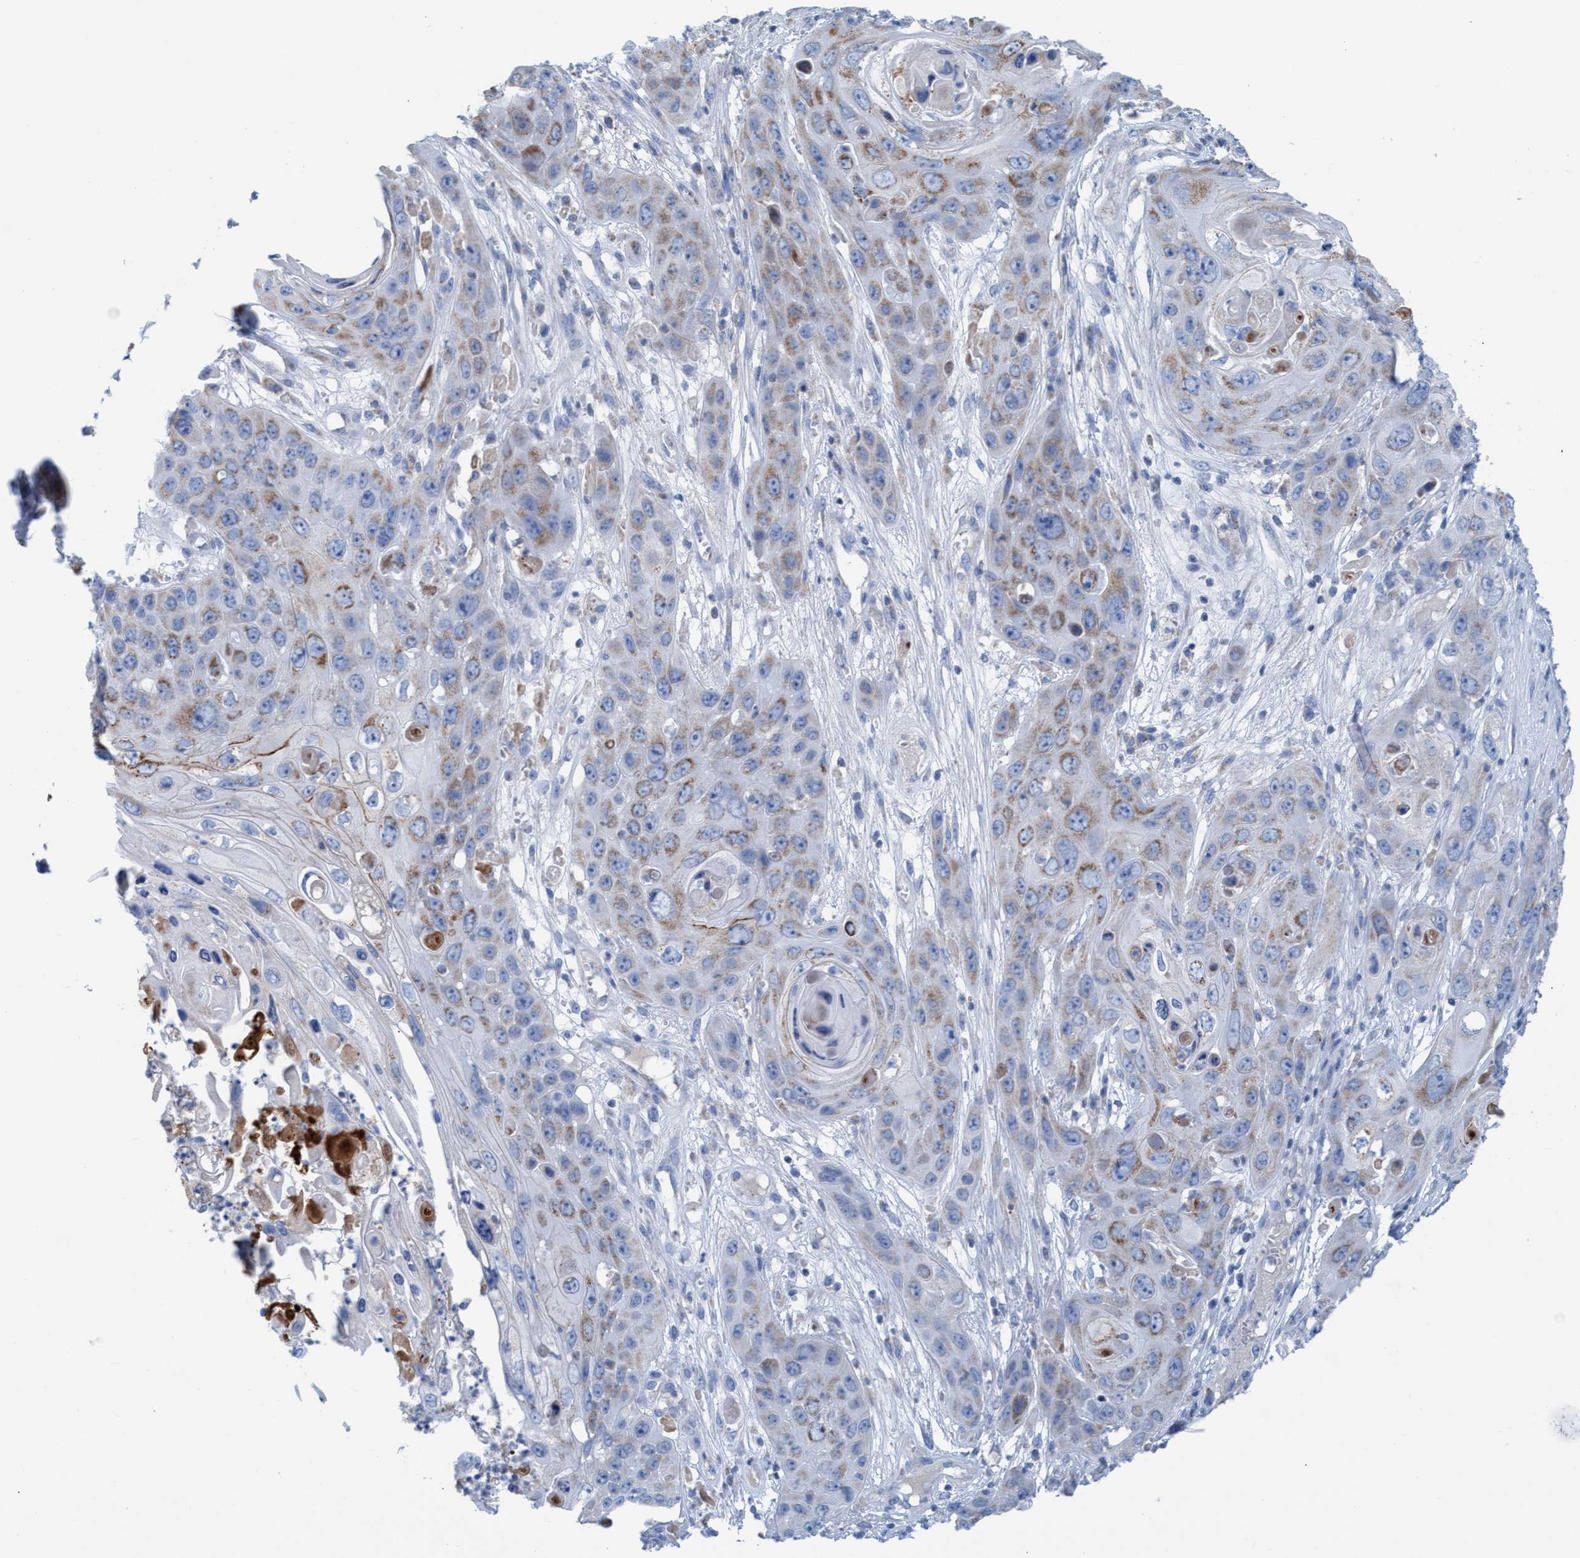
{"staining": {"intensity": "moderate", "quantity": "25%-75%", "location": "cytoplasmic/membranous"}, "tissue": "skin cancer", "cell_type": "Tumor cells", "image_type": "cancer", "snomed": [{"axis": "morphology", "description": "Squamous cell carcinoma, NOS"}, {"axis": "topography", "description": "Skin"}], "caption": "About 25%-75% of tumor cells in human skin squamous cell carcinoma exhibit moderate cytoplasmic/membranous protein positivity as visualized by brown immunohistochemical staining.", "gene": "GGA3", "patient": {"sex": "male", "age": 55}}